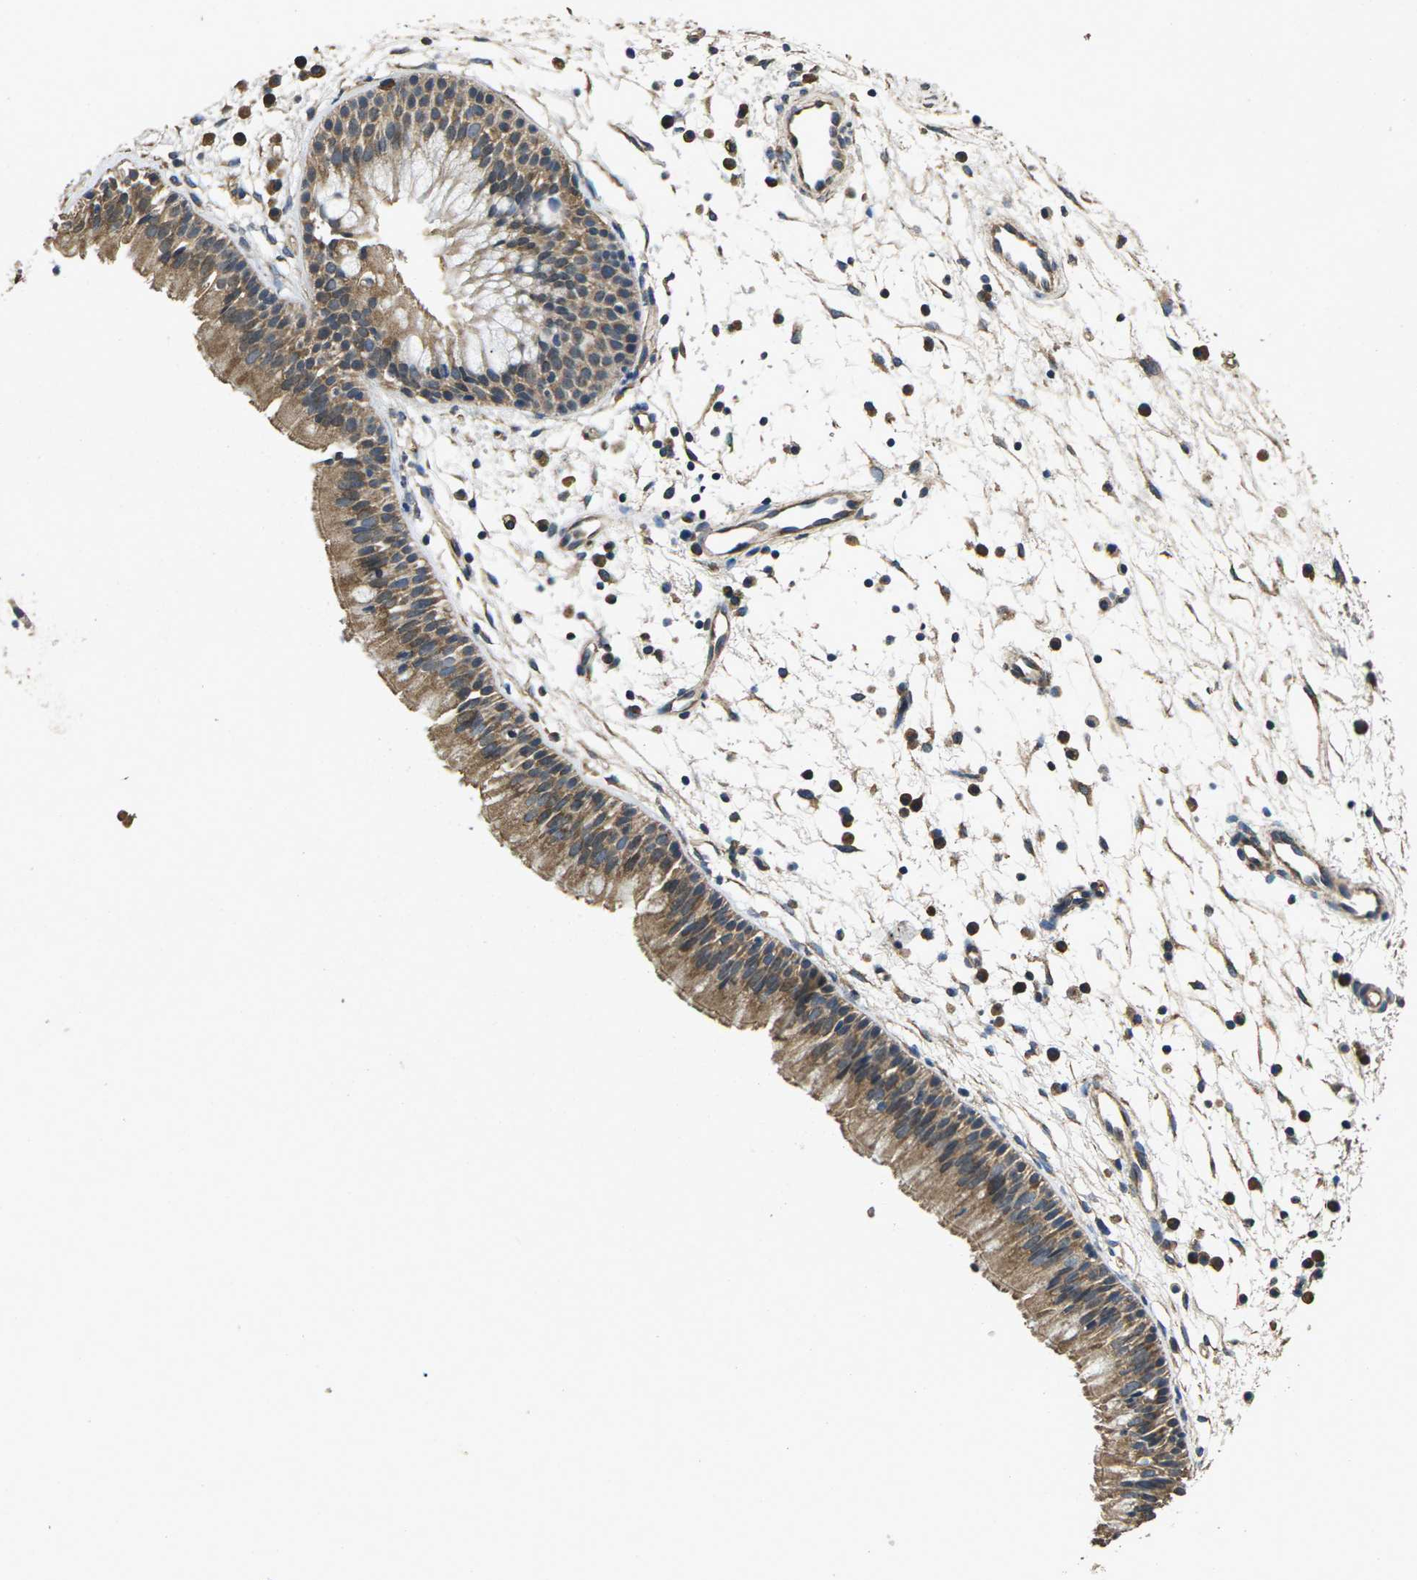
{"staining": {"intensity": "moderate", "quantity": ">75%", "location": "cytoplasmic/membranous"}, "tissue": "nasopharynx", "cell_type": "Respiratory epithelial cells", "image_type": "normal", "snomed": [{"axis": "morphology", "description": "Normal tissue, NOS"}, {"axis": "topography", "description": "Nasopharynx"}], "caption": "This photomicrograph demonstrates immunohistochemistry staining of normal nasopharynx, with medium moderate cytoplasmic/membranous staining in approximately >75% of respiratory epithelial cells.", "gene": "B4GAT1", "patient": {"sex": "male", "age": 21}}